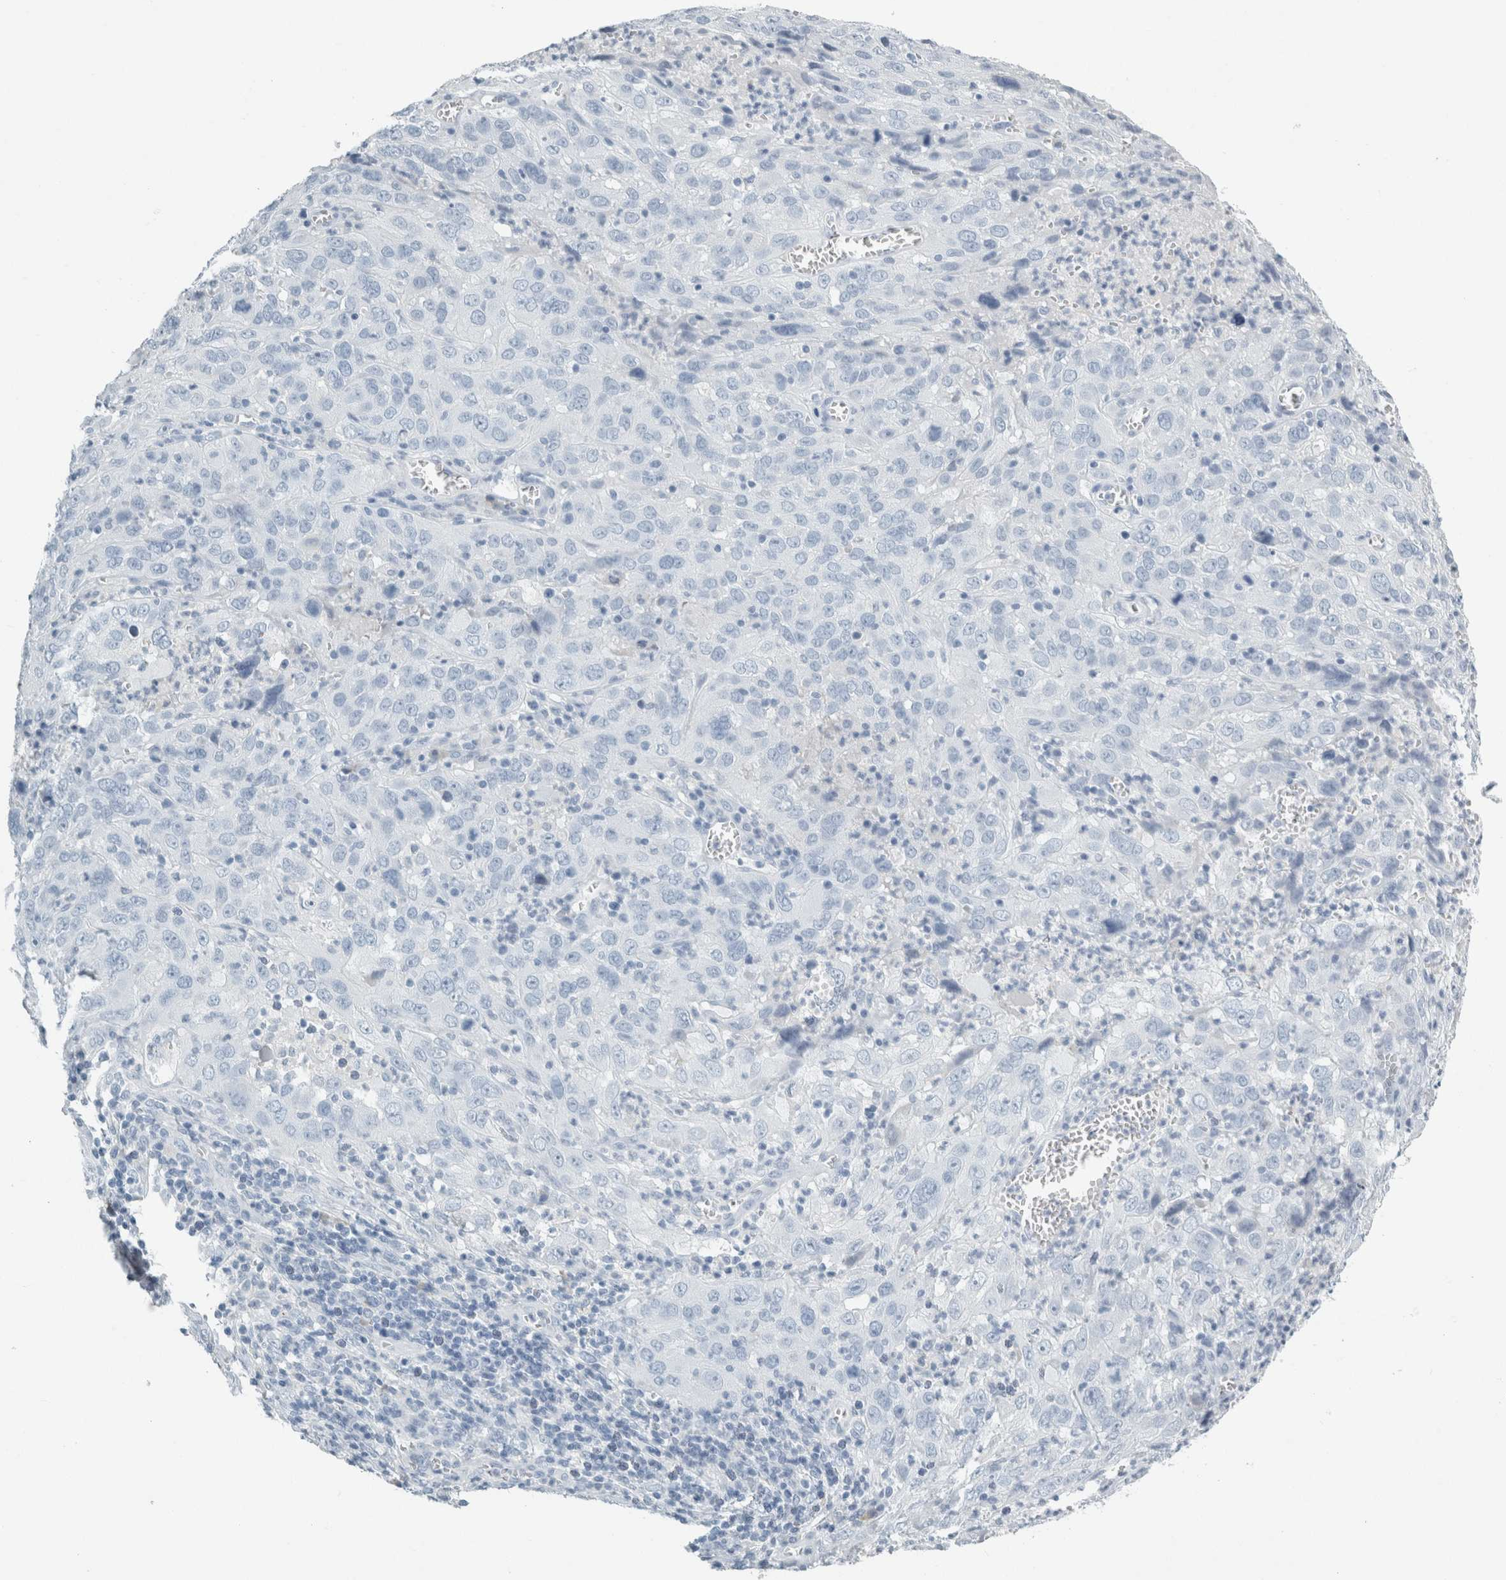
{"staining": {"intensity": "negative", "quantity": "none", "location": "none"}, "tissue": "cervical cancer", "cell_type": "Tumor cells", "image_type": "cancer", "snomed": [{"axis": "morphology", "description": "Squamous cell carcinoma, NOS"}, {"axis": "topography", "description": "Cervix"}], "caption": "A photomicrograph of human cervical cancer is negative for staining in tumor cells.", "gene": "TSPAN8", "patient": {"sex": "female", "age": 32}}